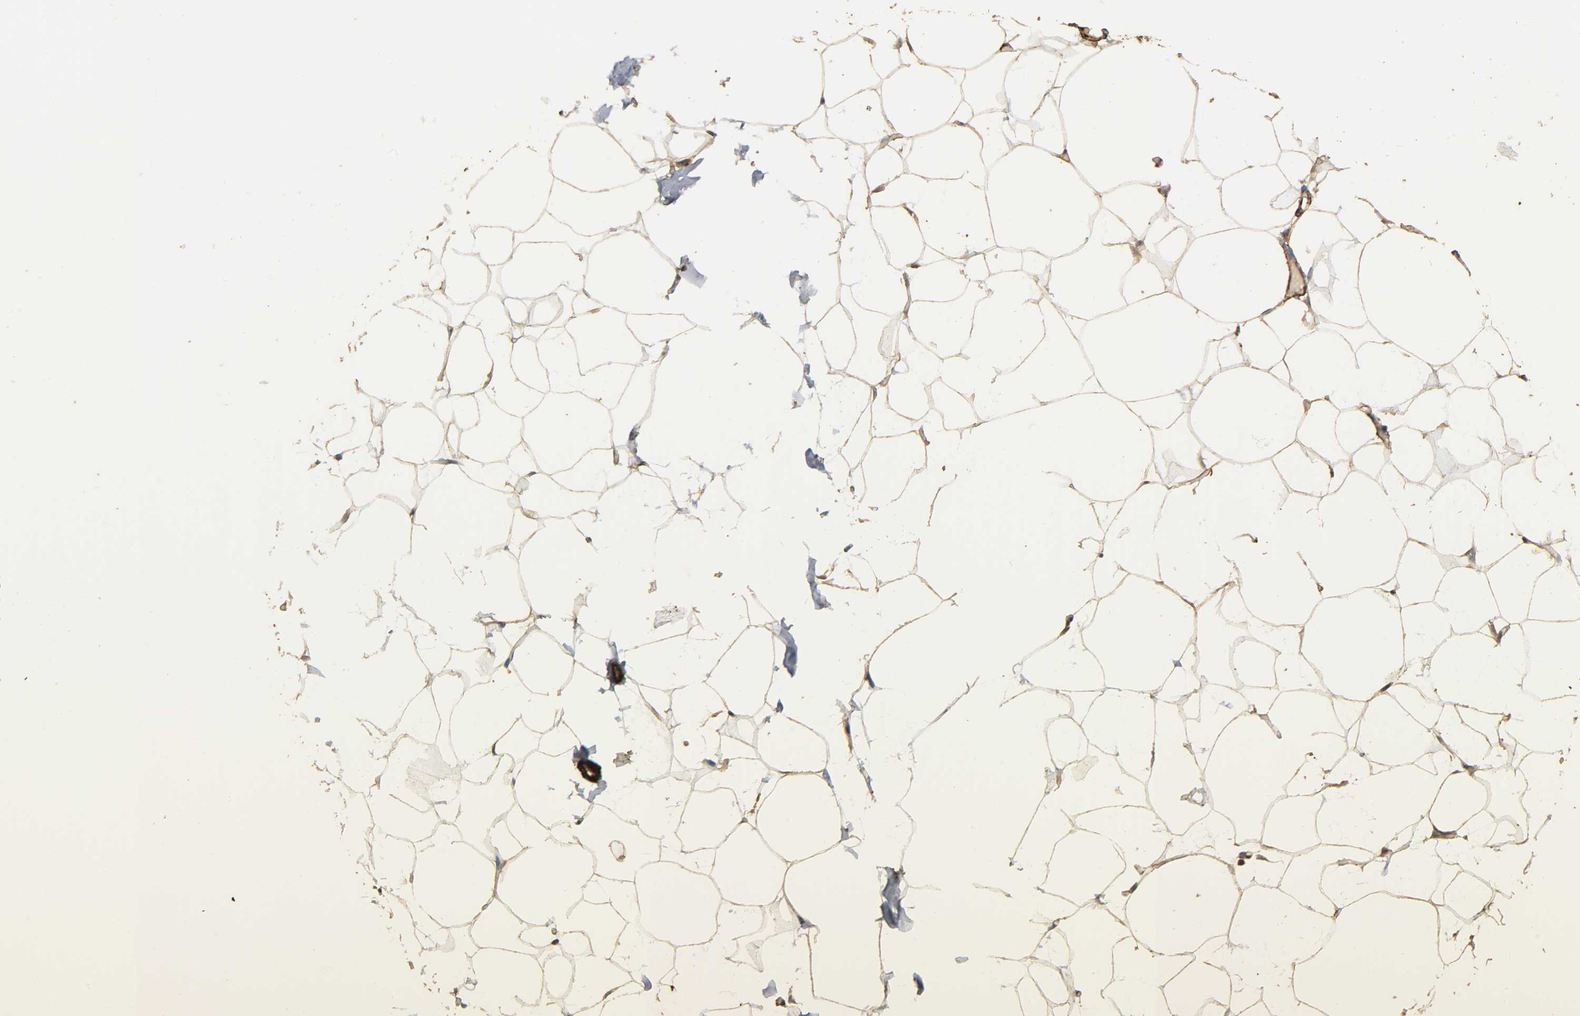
{"staining": {"intensity": "moderate", "quantity": ">75%", "location": "cytoplasmic/membranous"}, "tissue": "breast", "cell_type": "Adipocytes", "image_type": "normal", "snomed": [{"axis": "morphology", "description": "Normal tissue, NOS"}, {"axis": "topography", "description": "Breast"}], "caption": "Moderate cytoplasmic/membranous positivity for a protein is seen in approximately >75% of adipocytes of unremarkable breast using immunohistochemistry.", "gene": "GSTA1", "patient": {"sex": "female", "age": 23}}